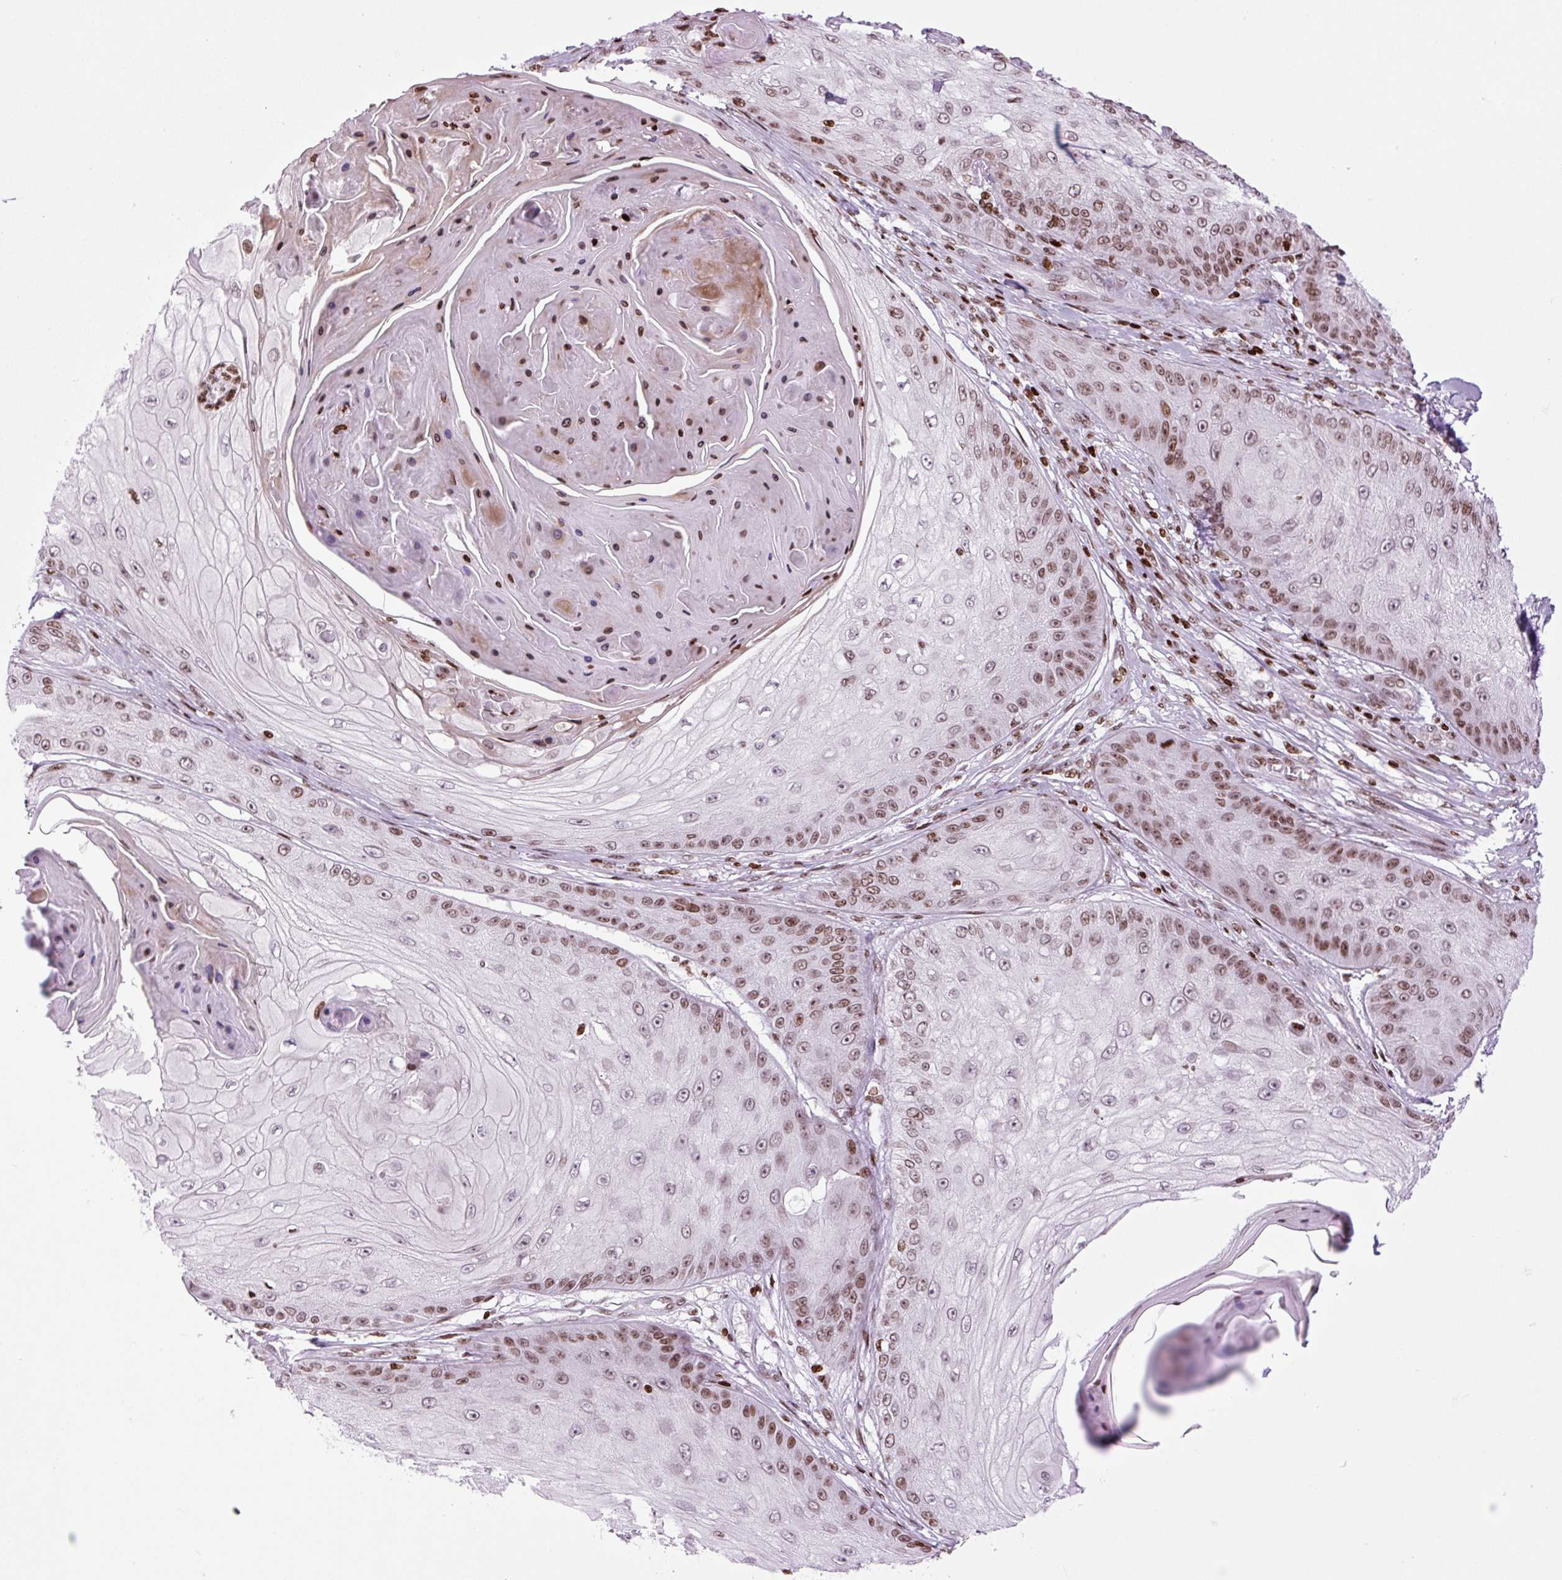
{"staining": {"intensity": "moderate", "quantity": "25%-75%", "location": "nuclear"}, "tissue": "skin cancer", "cell_type": "Tumor cells", "image_type": "cancer", "snomed": [{"axis": "morphology", "description": "Squamous cell carcinoma, NOS"}, {"axis": "topography", "description": "Skin"}], "caption": "Squamous cell carcinoma (skin) tissue reveals moderate nuclear staining in approximately 25%-75% of tumor cells Ihc stains the protein of interest in brown and the nuclei are stained blue.", "gene": "H1-3", "patient": {"sex": "male", "age": 70}}